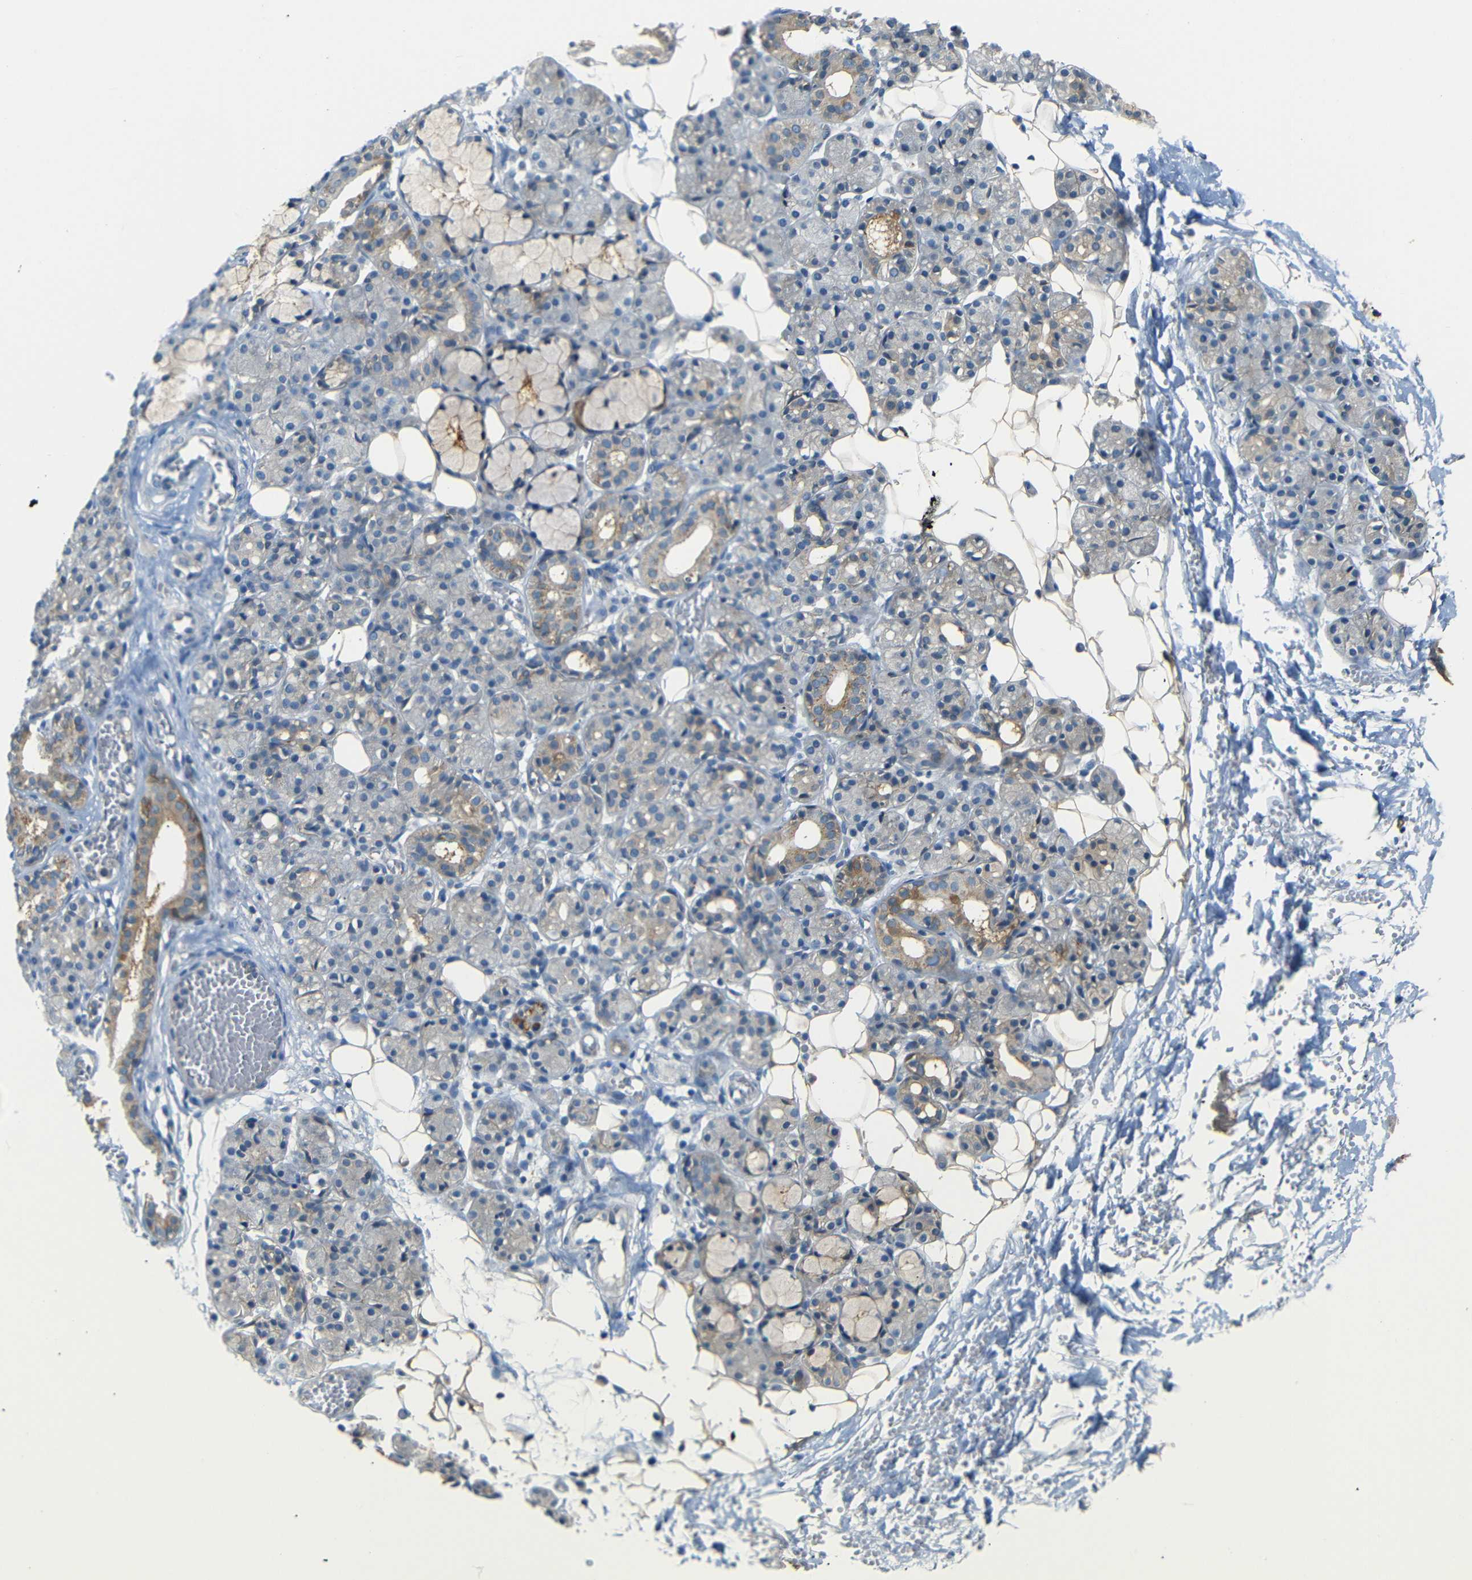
{"staining": {"intensity": "moderate", "quantity": "<25%", "location": "cytoplasmic/membranous"}, "tissue": "salivary gland", "cell_type": "Glandular cells", "image_type": "normal", "snomed": [{"axis": "morphology", "description": "Normal tissue, NOS"}, {"axis": "topography", "description": "Salivary gland"}], "caption": "Immunohistochemical staining of normal salivary gland shows moderate cytoplasmic/membranous protein positivity in approximately <25% of glandular cells. Nuclei are stained in blue.", "gene": "SFN", "patient": {"sex": "male", "age": 63}}